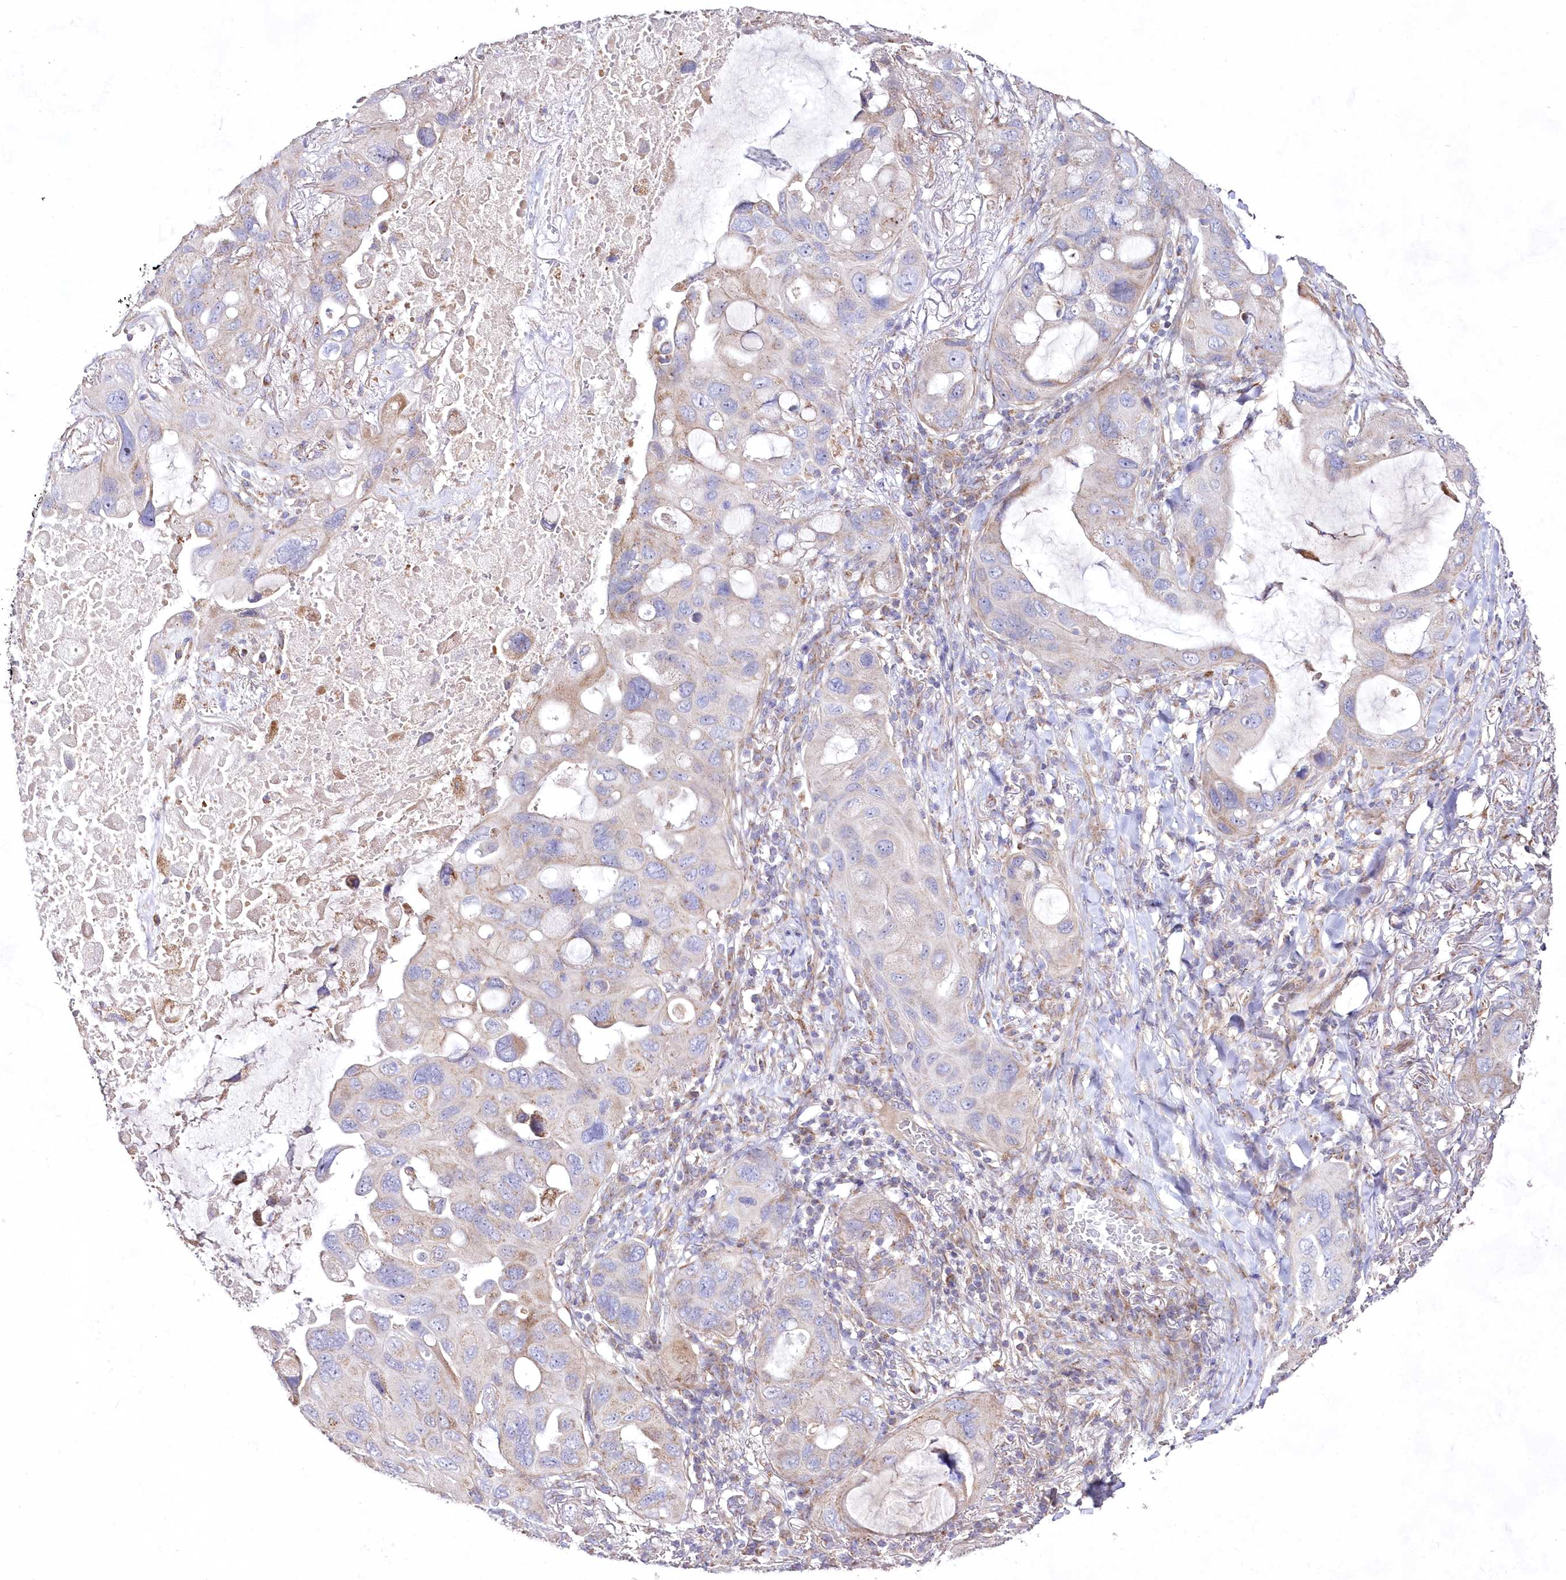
{"staining": {"intensity": "weak", "quantity": "<25%", "location": "cytoplasmic/membranous"}, "tissue": "lung cancer", "cell_type": "Tumor cells", "image_type": "cancer", "snomed": [{"axis": "morphology", "description": "Squamous cell carcinoma, NOS"}, {"axis": "topography", "description": "Lung"}], "caption": "Squamous cell carcinoma (lung) stained for a protein using immunohistochemistry displays no positivity tumor cells.", "gene": "HADHB", "patient": {"sex": "female", "age": 73}}